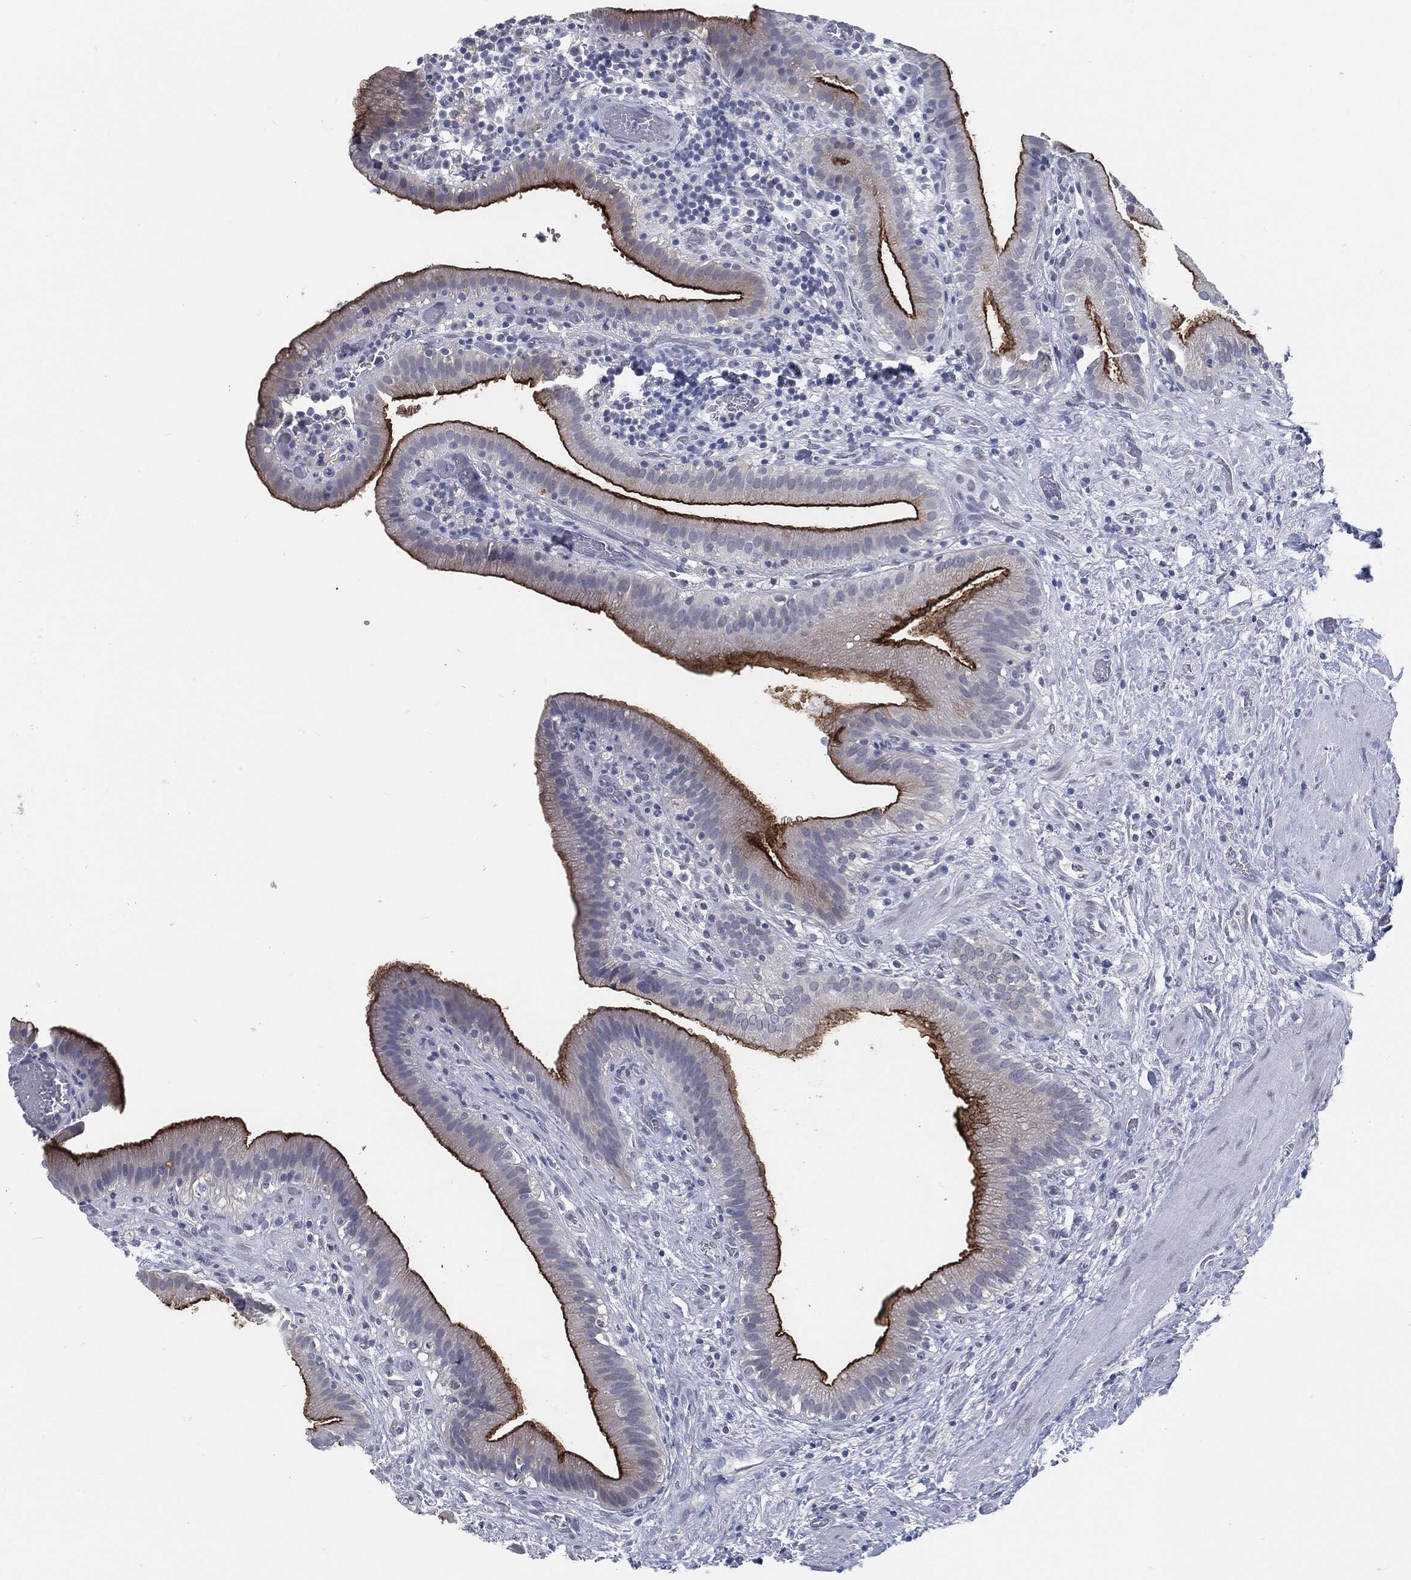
{"staining": {"intensity": "strong", "quantity": "25%-75%", "location": "cytoplasmic/membranous"}, "tissue": "gallbladder", "cell_type": "Glandular cells", "image_type": "normal", "snomed": [{"axis": "morphology", "description": "Normal tissue, NOS"}, {"axis": "topography", "description": "Gallbladder"}], "caption": "Strong cytoplasmic/membranous staining for a protein is present in about 25%-75% of glandular cells of normal gallbladder using IHC.", "gene": "PROM1", "patient": {"sex": "male", "age": 62}}